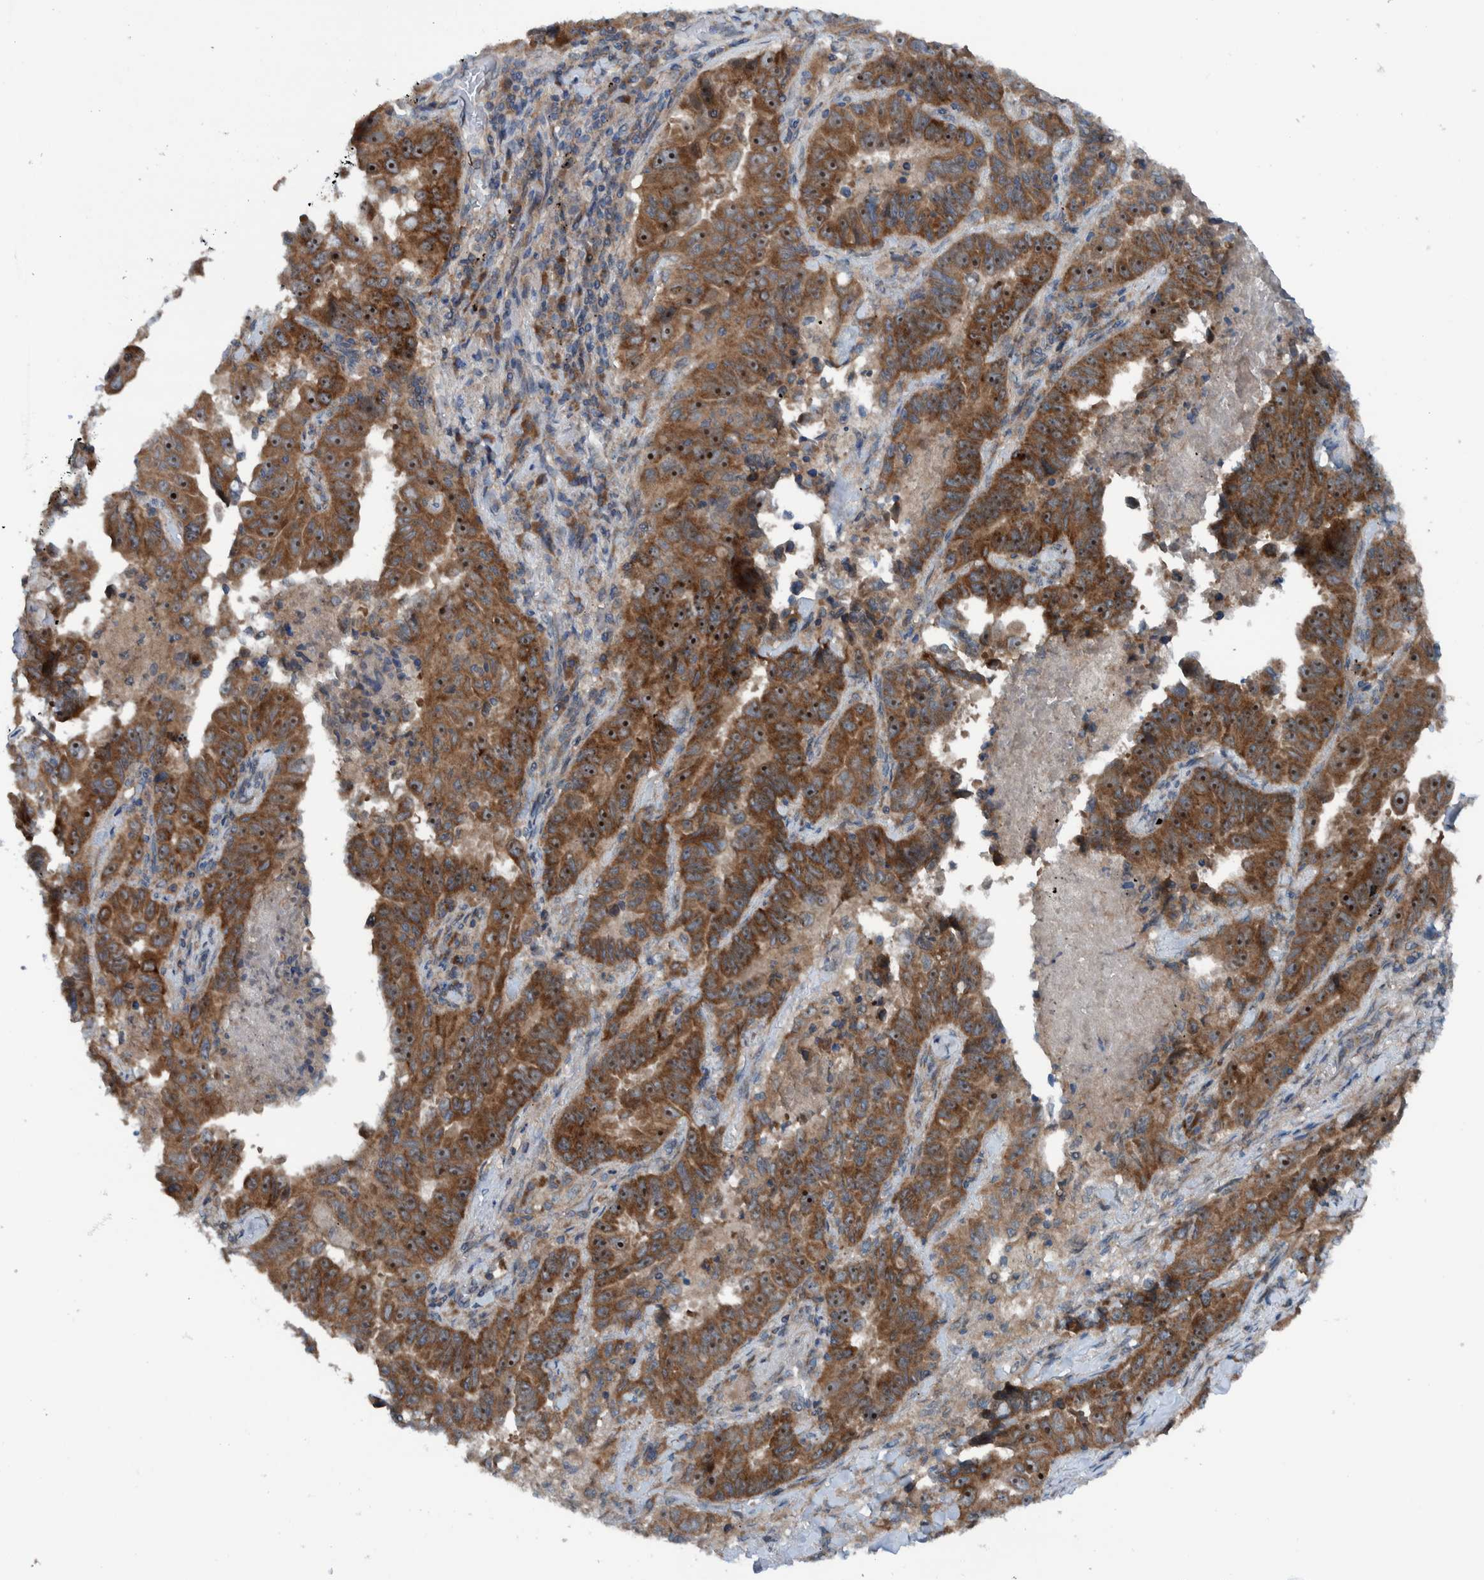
{"staining": {"intensity": "moderate", "quantity": ">75%", "location": "cytoplasmic/membranous,nuclear"}, "tissue": "lung cancer", "cell_type": "Tumor cells", "image_type": "cancer", "snomed": [{"axis": "morphology", "description": "Adenocarcinoma, NOS"}, {"axis": "topography", "description": "Lung"}], "caption": "Immunohistochemical staining of human lung adenocarcinoma demonstrates medium levels of moderate cytoplasmic/membranous and nuclear positivity in about >75% of tumor cells. (Brightfield microscopy of DAB IHC at high magnification).", "gene": "CUEDC1", "patient": {"sex": "female", "age": 51}}